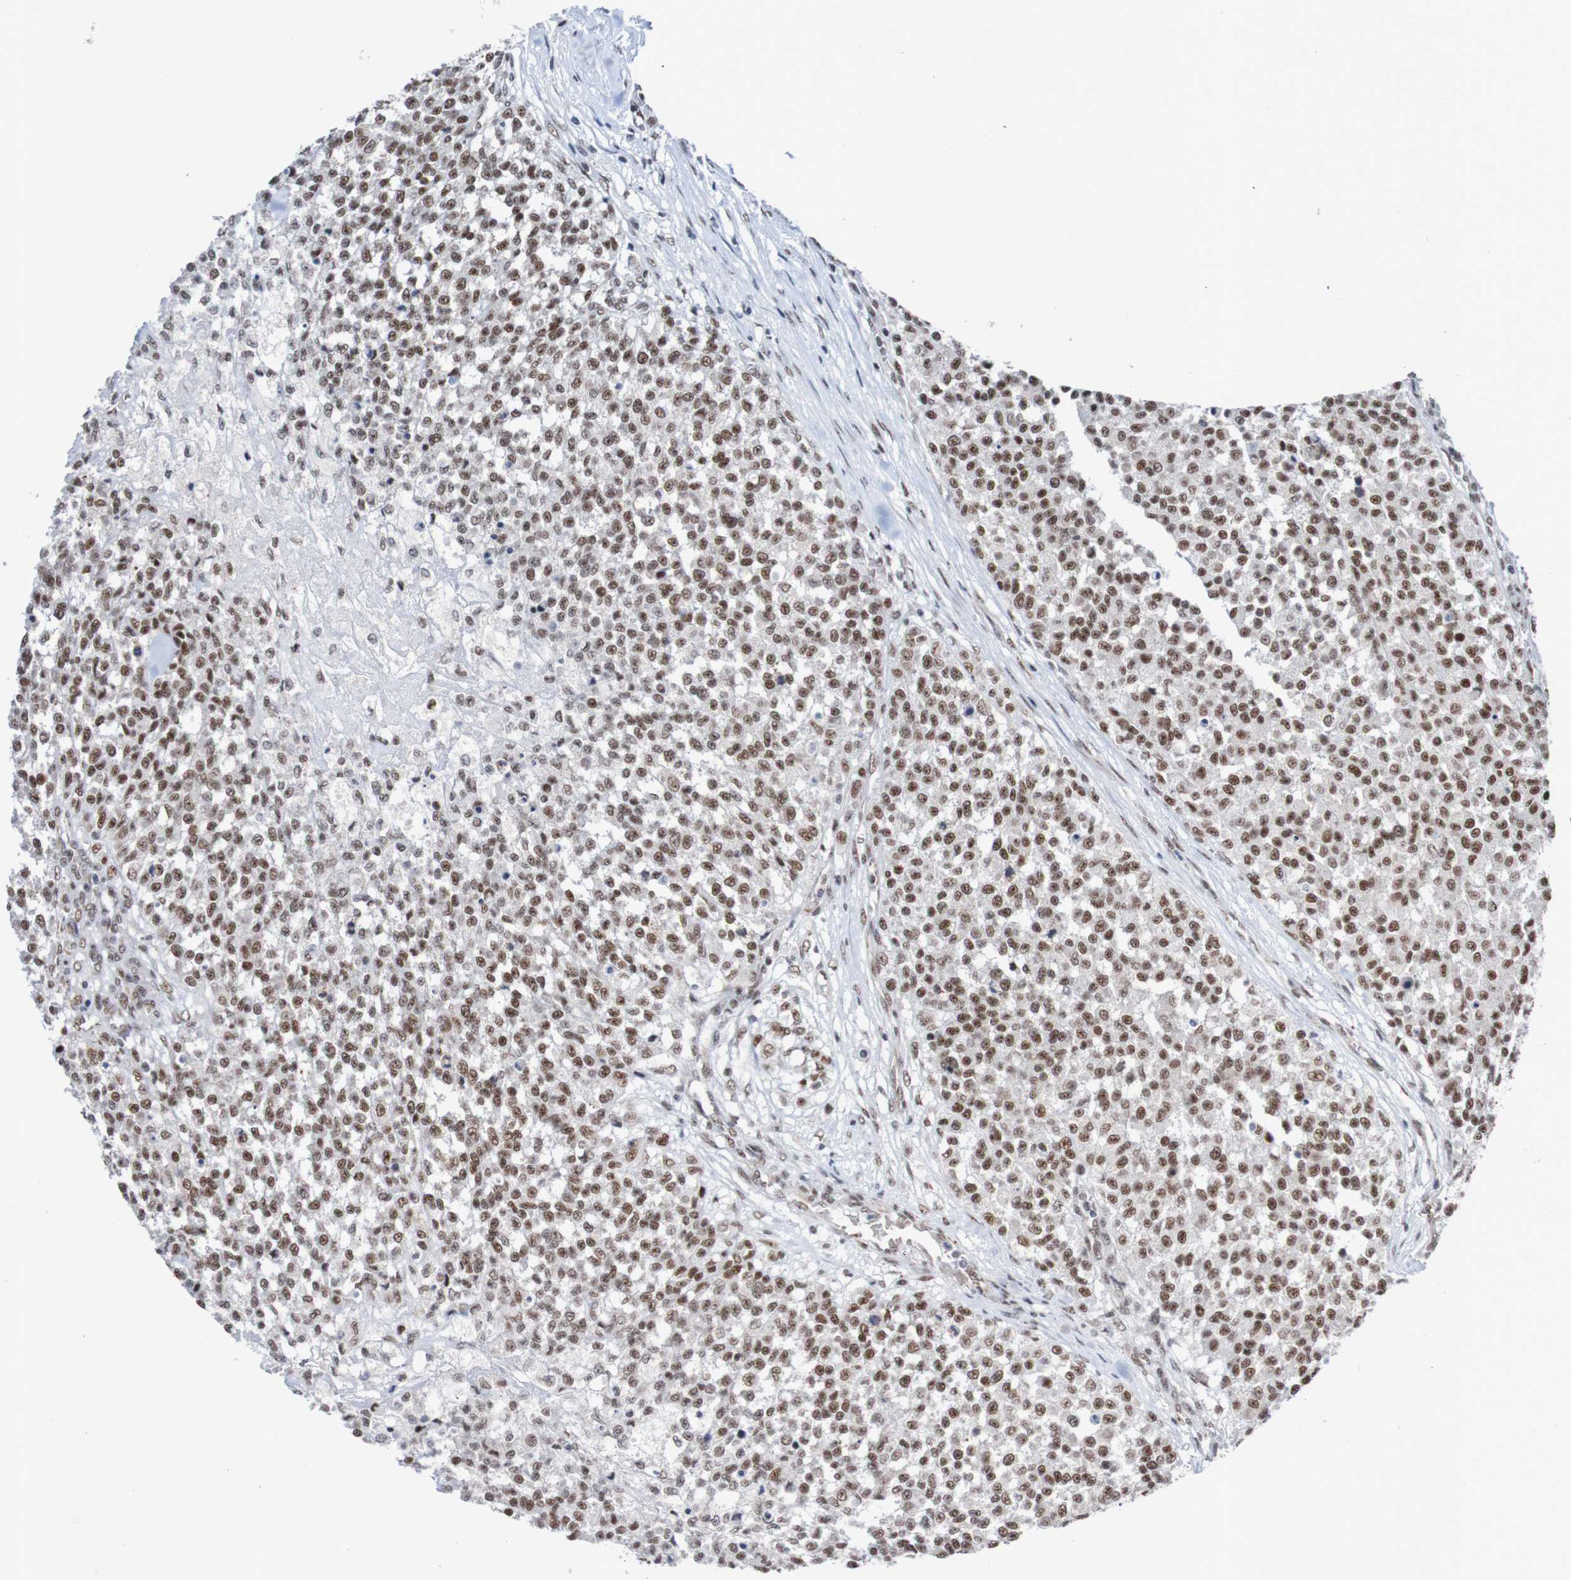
{"staining": {"intensity": "strong", "quantity": ">75%", "location": "nuclear"}, "tissue": "testis cancer", "cell_type": "Tumor cells", "image_type": "cancer", "snomed": [{"axis": "morphology", "description": "Seminoma, NOS"}, {"axis": "topography", "description": "Testis"}], "caption": "This histopathology image demonstrates IHC staining of human testis cancer, with high strong nuclear expression in approximately >75% of tumor cells.", "gene": "CDC5L", "patient": {"sex": "male", "age": 59}}